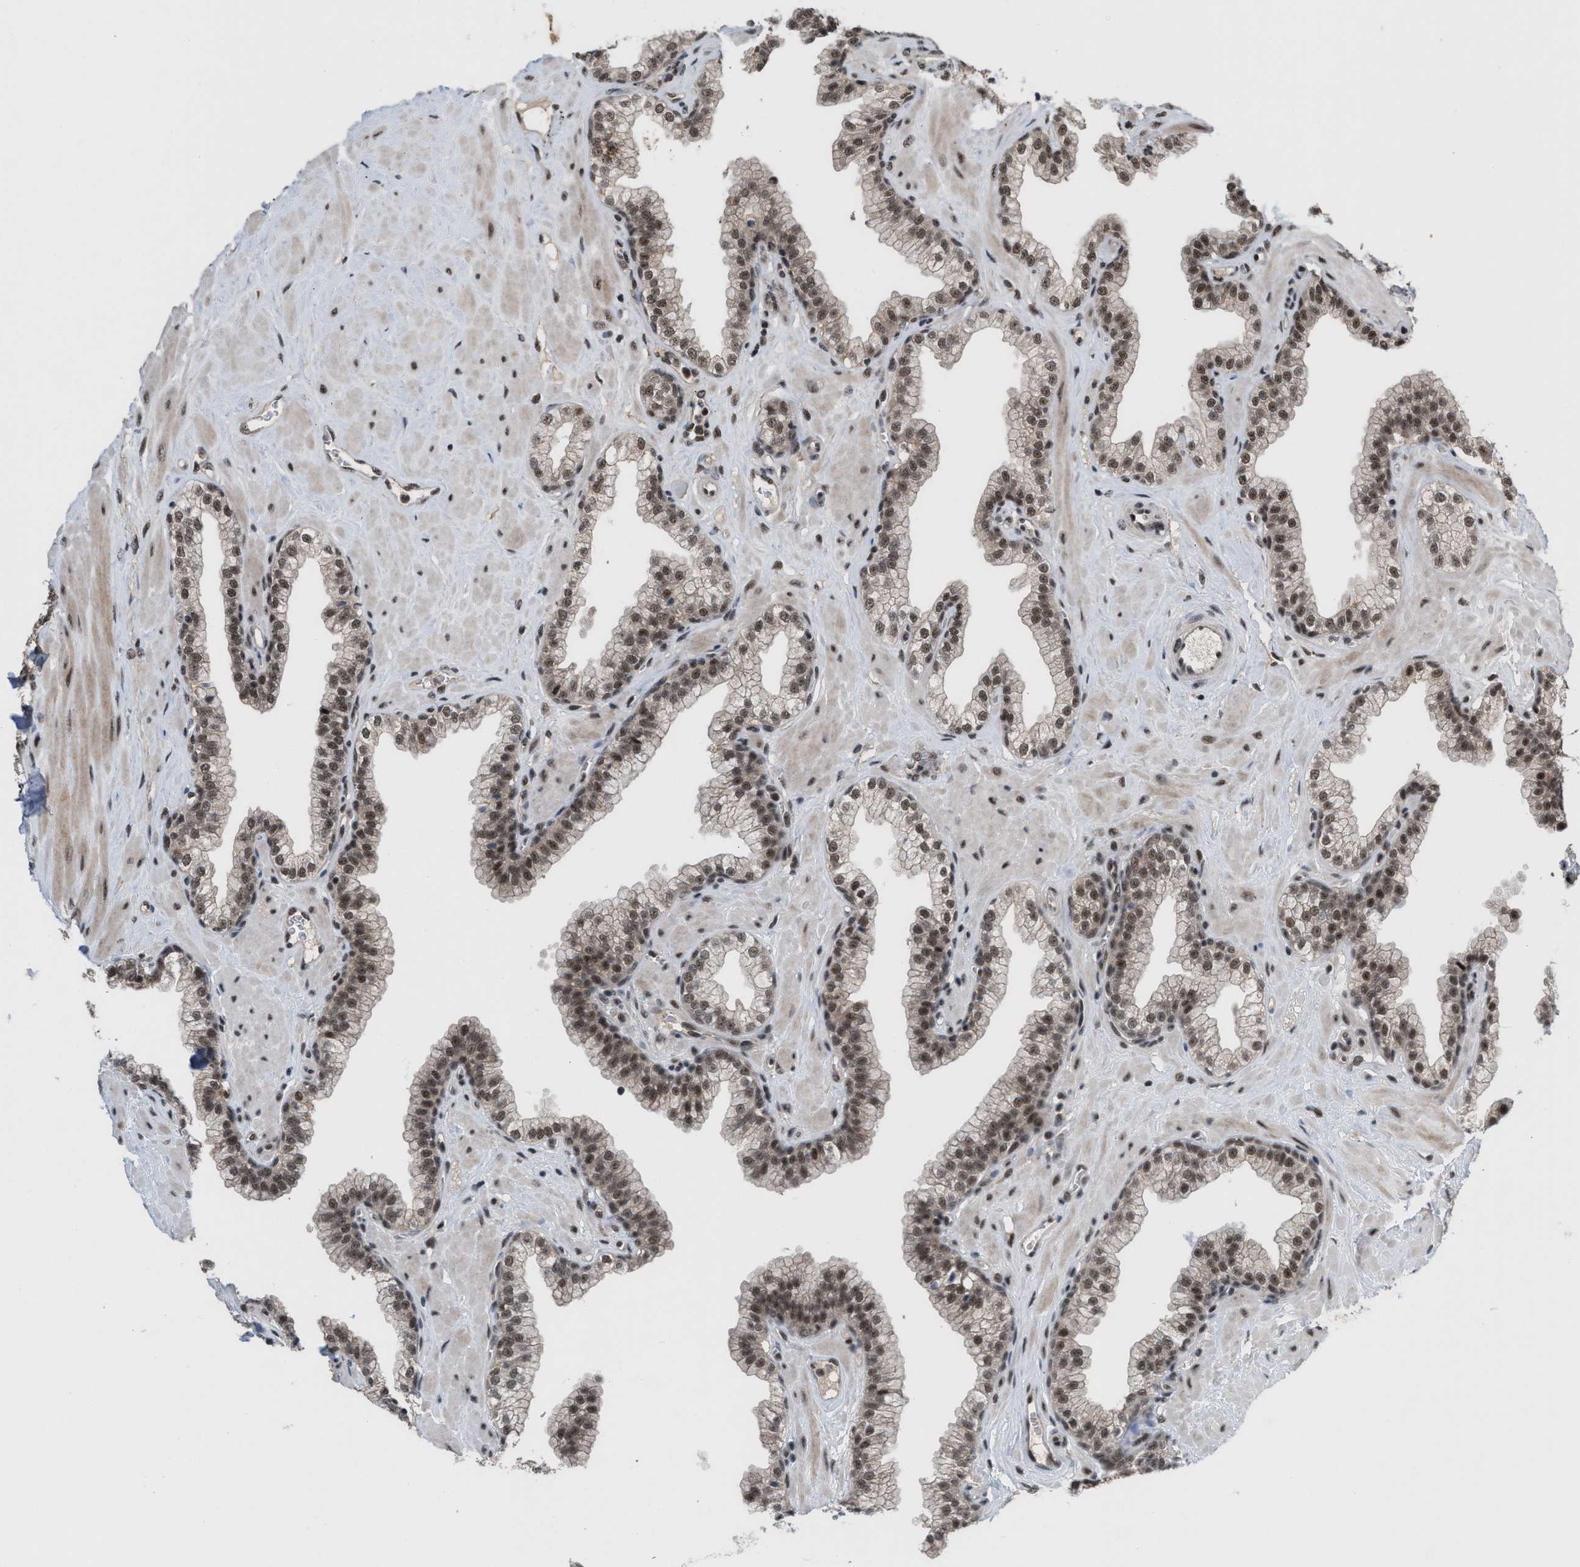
{"staining": {"intensity": "moderate", "quantity": ">75%", "location": "nuclear"}, "tissue": "prostate", "cell_type": "Glandular cells", "image_type": "normal", "snomed": [{"axis": "morphology", "description": "Normal tissue, NOS"}, {"axis": "morphology", "description": "Urothelial carcinoma, Low grade"}, {"axis": "topography", "description": "Urinary bladder"}, {"axis": "topography", "description": "Prostate"}], "caption": "Immunohistochemical staining of normal prostate displays moderate nuclear protein expression in approximately >75% of glandular cells. The protein of interest is shown in brown color, while the nuclei are stained blue.", "gene": "PRPF4", "patient": {"sex": "male", "age": 60}}